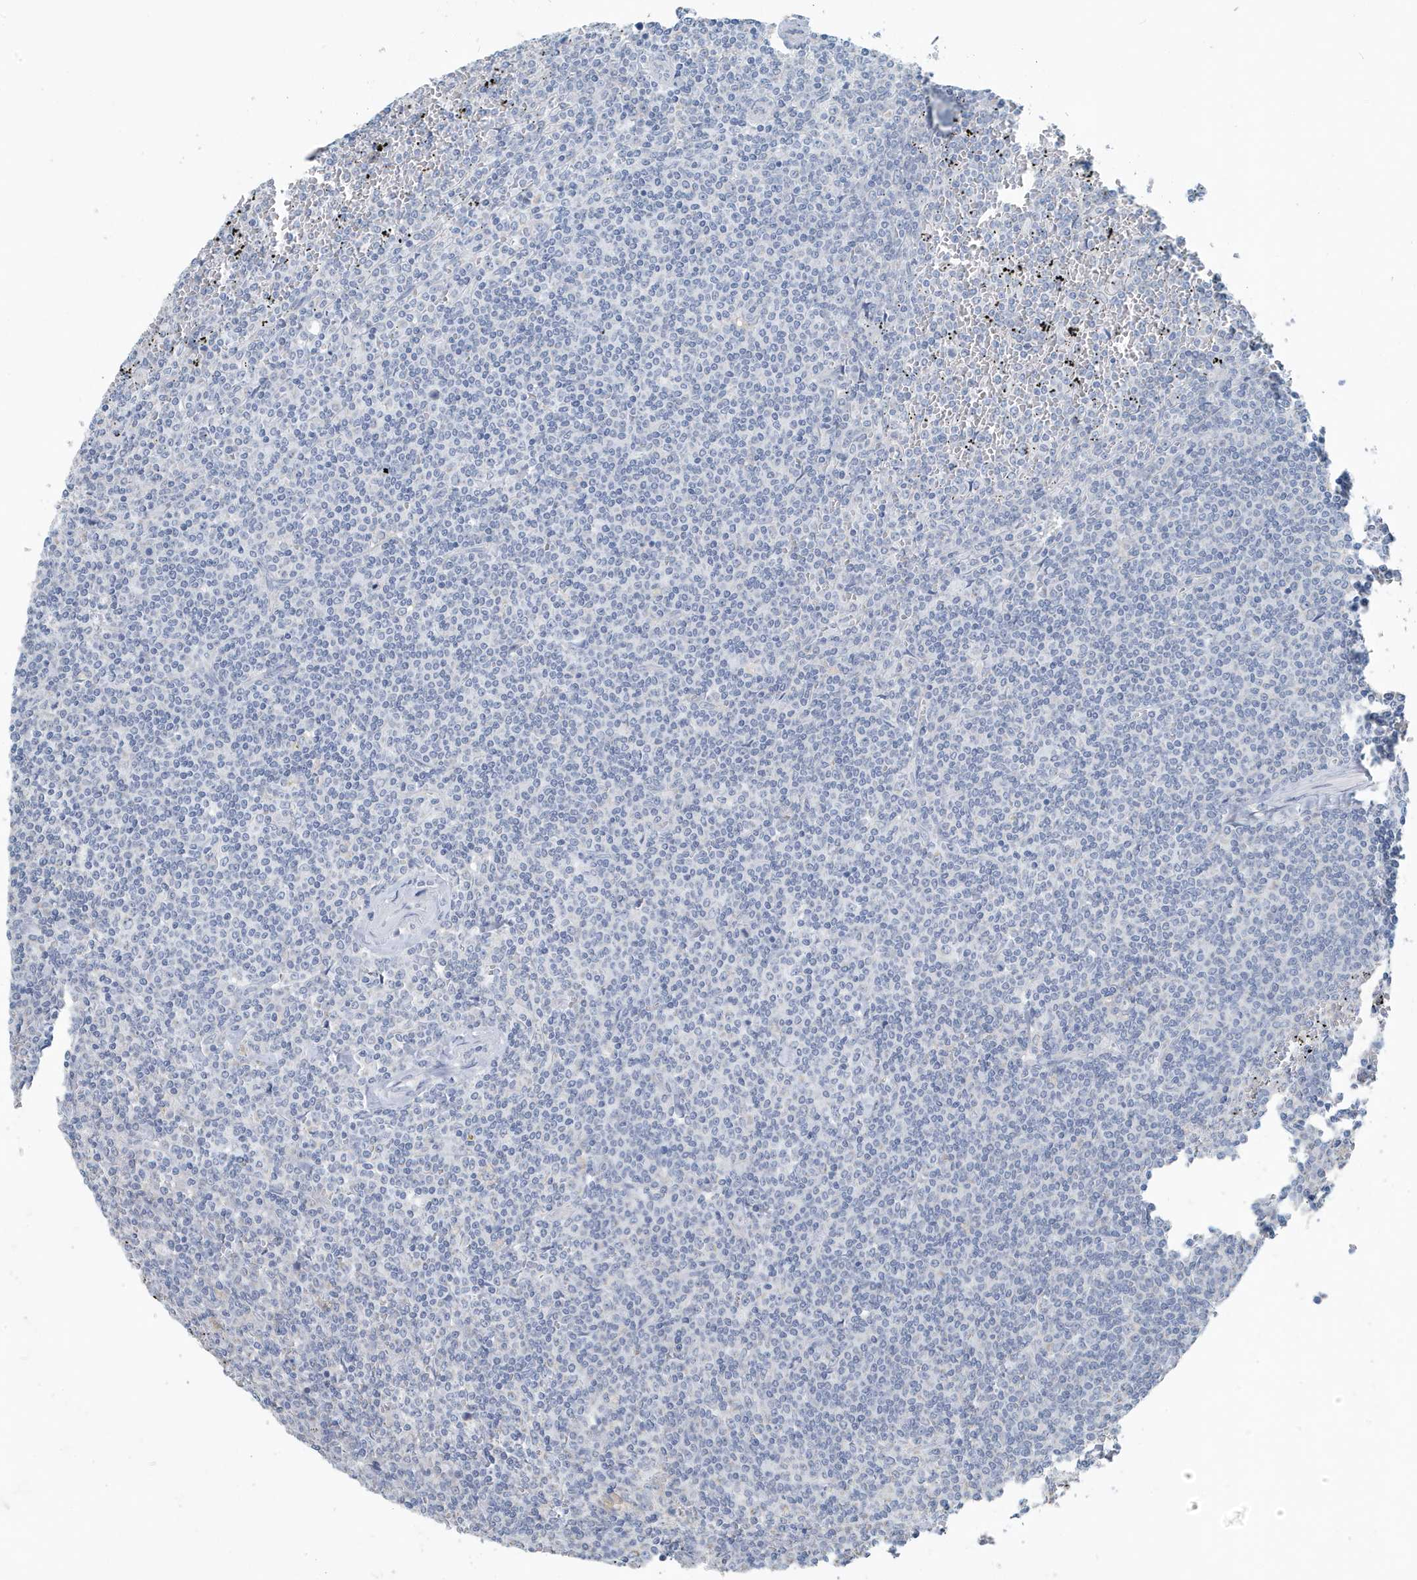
{"staining": {"intensity": "negative", "quantity": "none", "location": "none"}, "tissue": "lymphoma", "cell_type": "Tumor cells", "image_type": "cancer", "snomed": [{"axis": "morphology", "description": "Malignant lymphoma, non-Hodgkin's type, Low grade"}, {"axis": "topography", "description": "Spleen"}], "caption": "The immunohistochemistry image has no significant positivity in tumor cells of low-grade malignant lymphoma, non-Hodgkin's type tissue. The staining was performed using DAB (3,3'-diaminobenzidine) to visualize the protein expression in brown, while the nuclei were stained in blue with hematoxylin (Magnification: 20x).", "gene": "UGT2B4", "patient": {"sex": "female", "age": 19}}